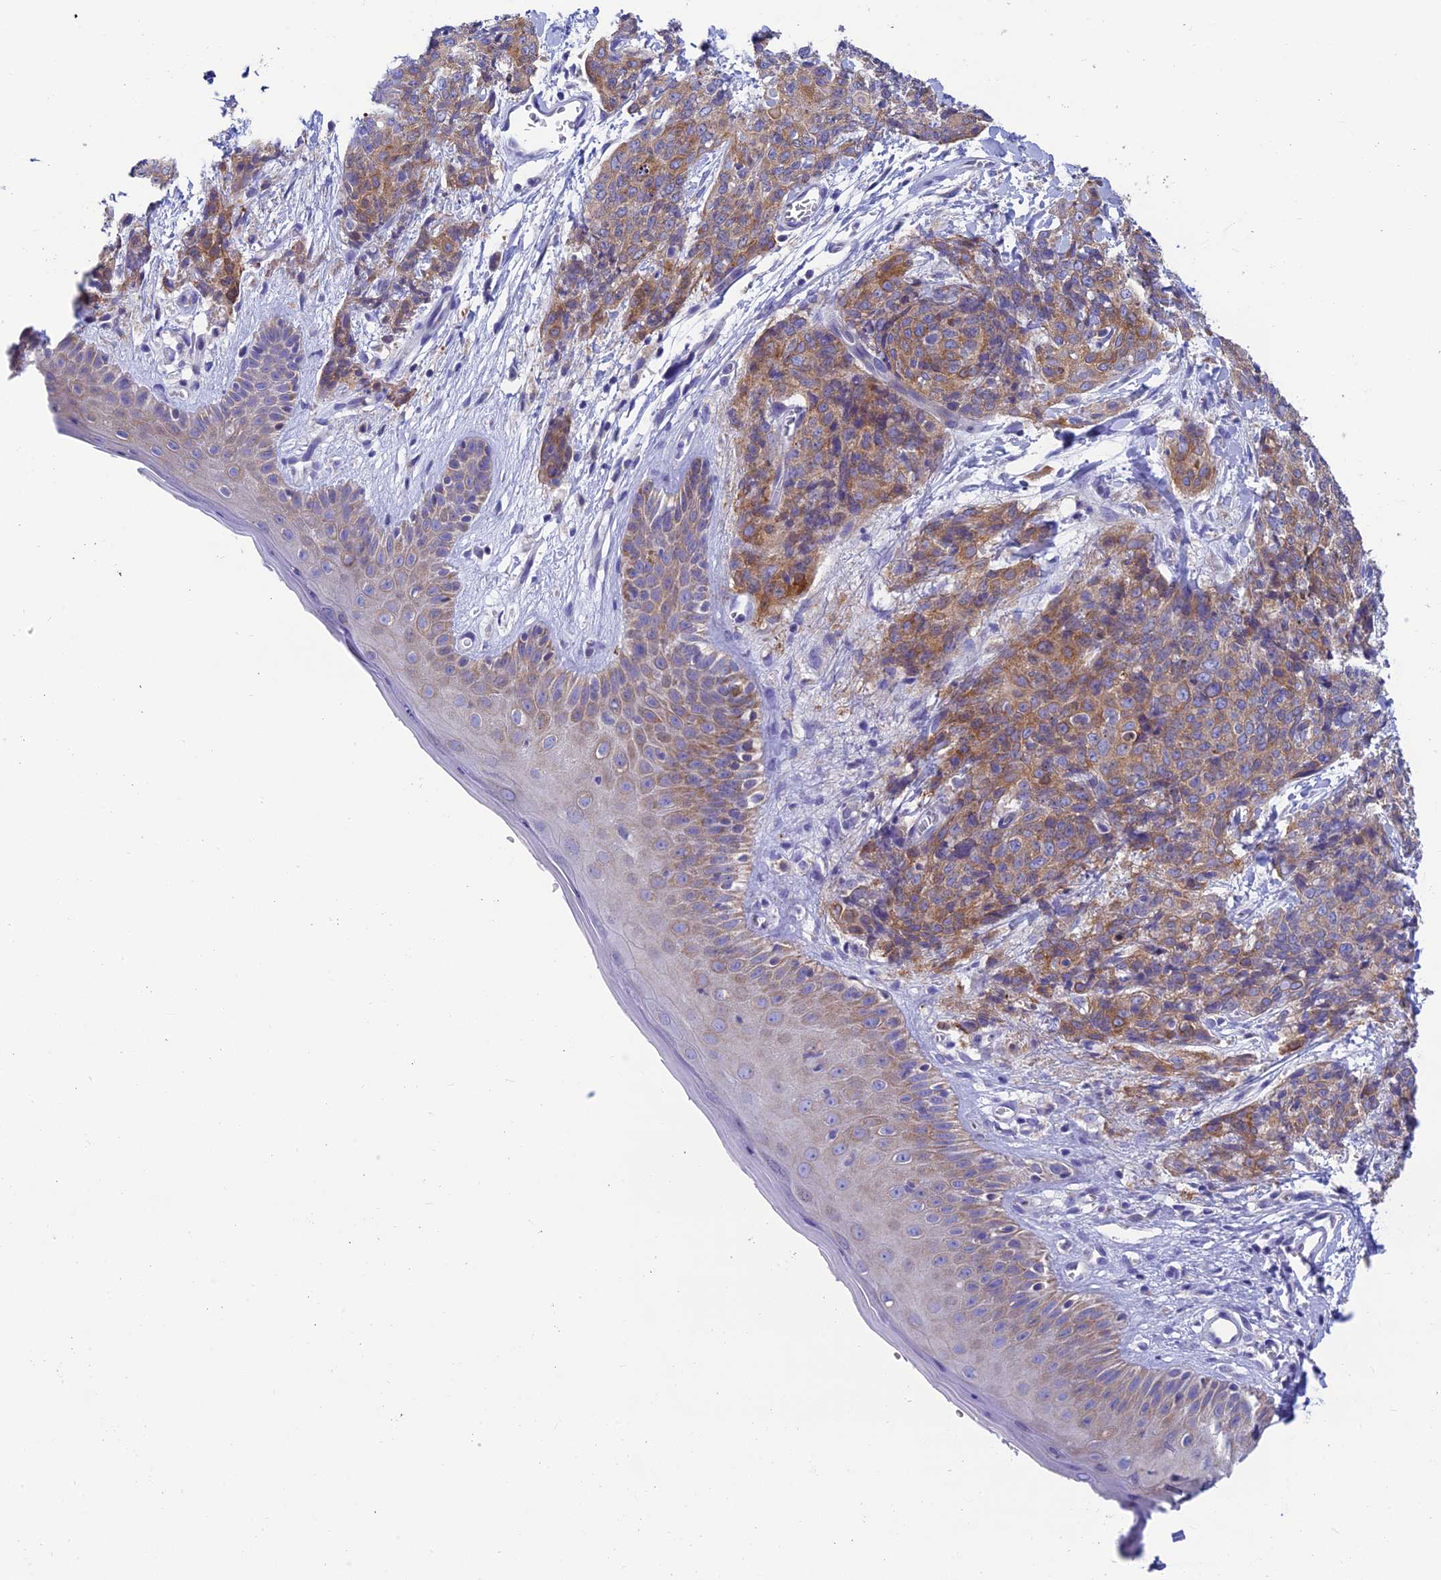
{"staining": {"intensity": "moderate", "quantity": ">75%", "location": "cytoplasmic/membranous"}, "tissue": "skin cancer", "cell_type": "Tumor cells", "image_type": "cancer", "snomed": [{"axis": "morphology", "description": "Squamous cell carcinoma, NOS"}, {"axis": "topography", "description": "Skin"}, {"axis": "topography", "description": "Vulva"}], "caption": "Skin squamous cell carcinoma stained with a brown dye exhibits moderate cytoplasmic/membranous positive positivity in about >75% of tumor cells.", "gene": "REEP4", "patient": {"sex": "female", "age": 85}}